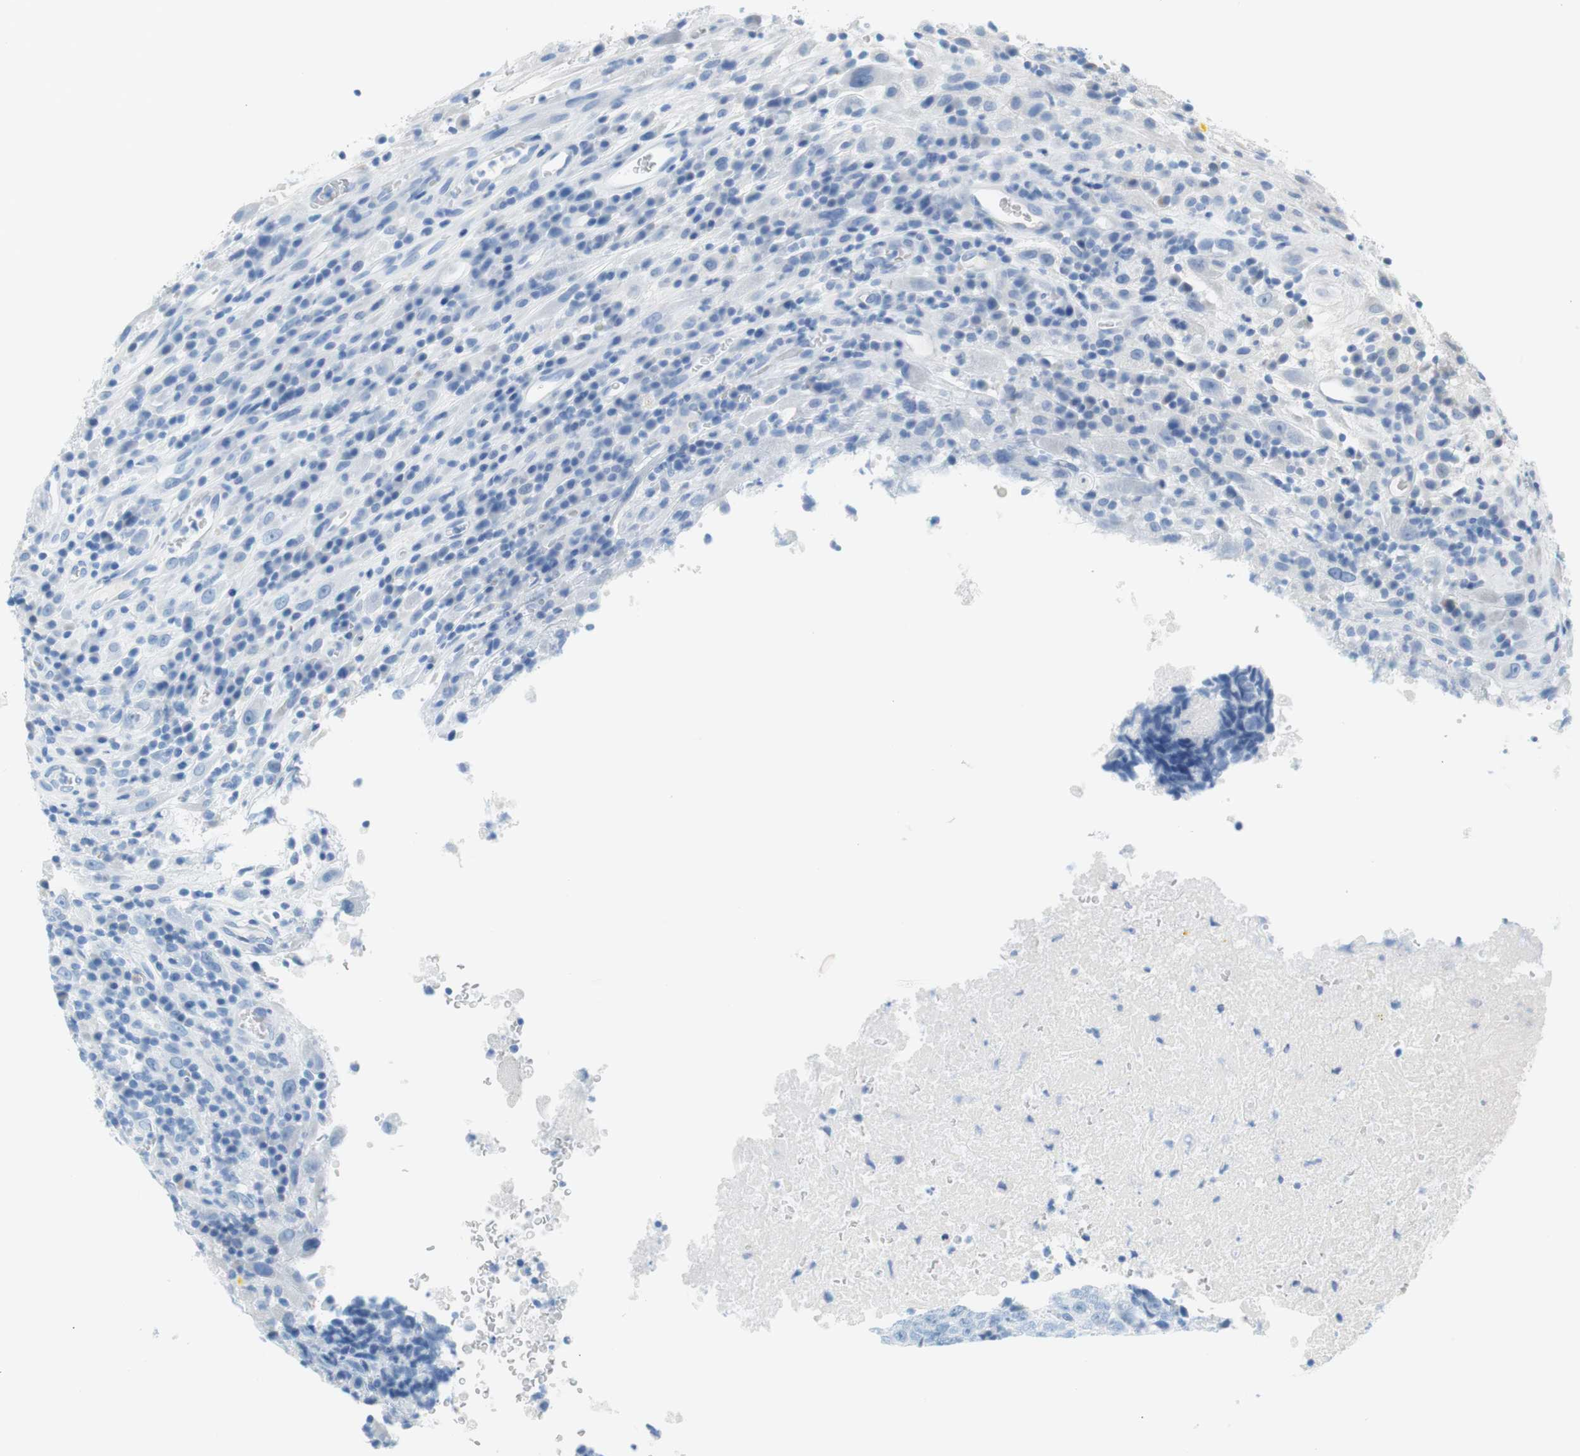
{"staining": {"intensity": "negative", "quantity": "none", "location": "none"}, "tissue": "testis cancer", "cell_type": "Tumor cells", "image_type": "cancer", "snomed": [{"axis": "morphology", "description": "Necrosis, NOS"}, {"axis": "morphology", "description": "Carcinoma, Embryonal, NOS"}, {"axis": "topography", "description": "Testis"}], "caption": "Embryonal carcinoma (testis) stained for a protein using IHC reveals no staining tumor cells.", "gene": "MYH1", "patient": {"sex": "male", "age": 19}}